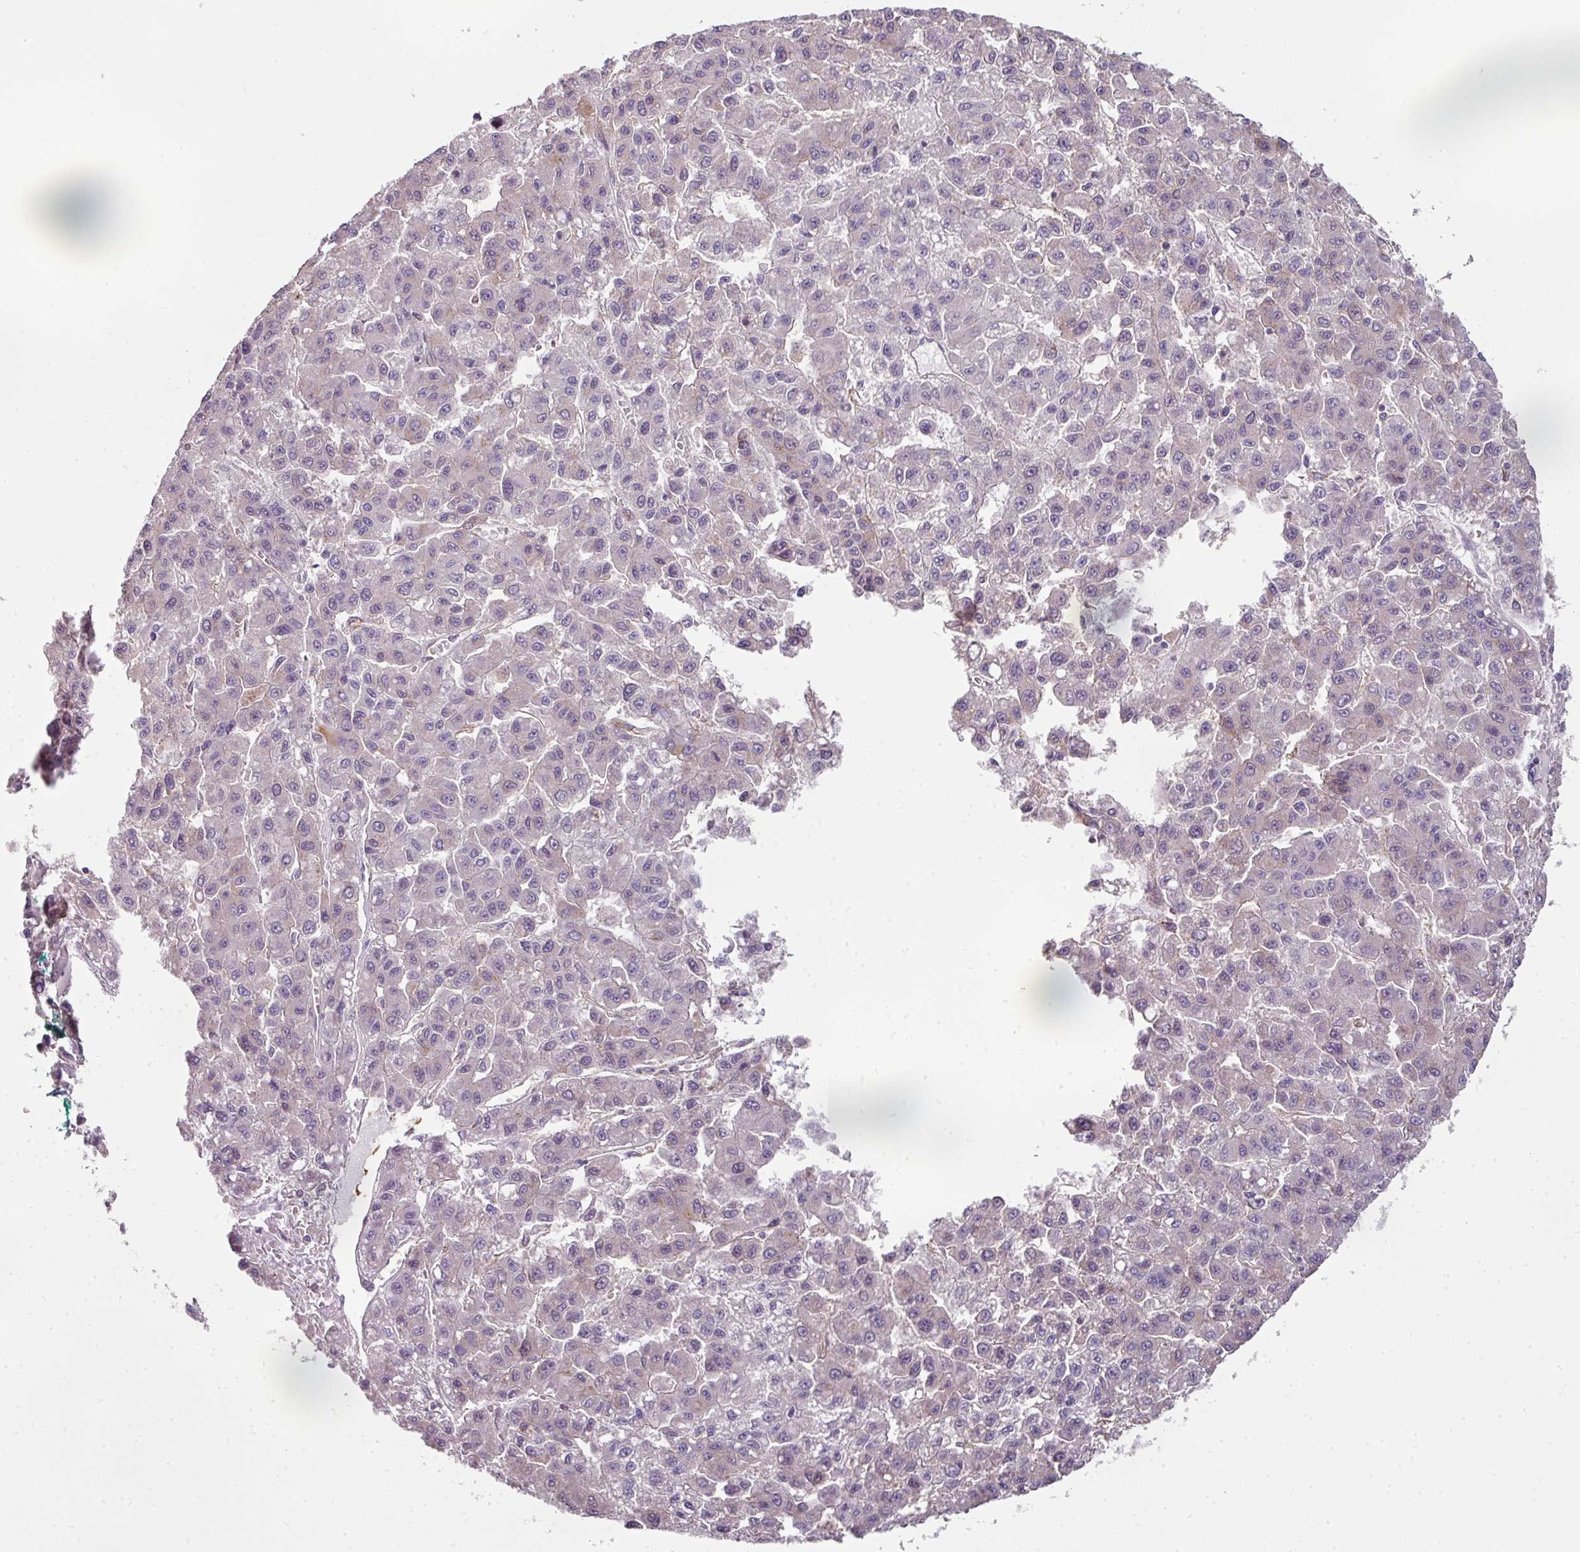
{"staining": {"intensity": "negative", "quantity": "none", "location": "none"}, "tissue": "liver cancer", "cell_type": "Tumor cells", "image_type": "cancer", "snomed": [{"axis": "morphology", "description": "Carcinoma, Hepatocellular, NOS"}, {"axis": "topography", "description": "Liver"}], "caption": "IHC image of liver cancer stained for a protein (brown), which exhibits no staining in tumor cells.", "gene": "C19orf33", "patient": {"sex": "male", "age": 70}}